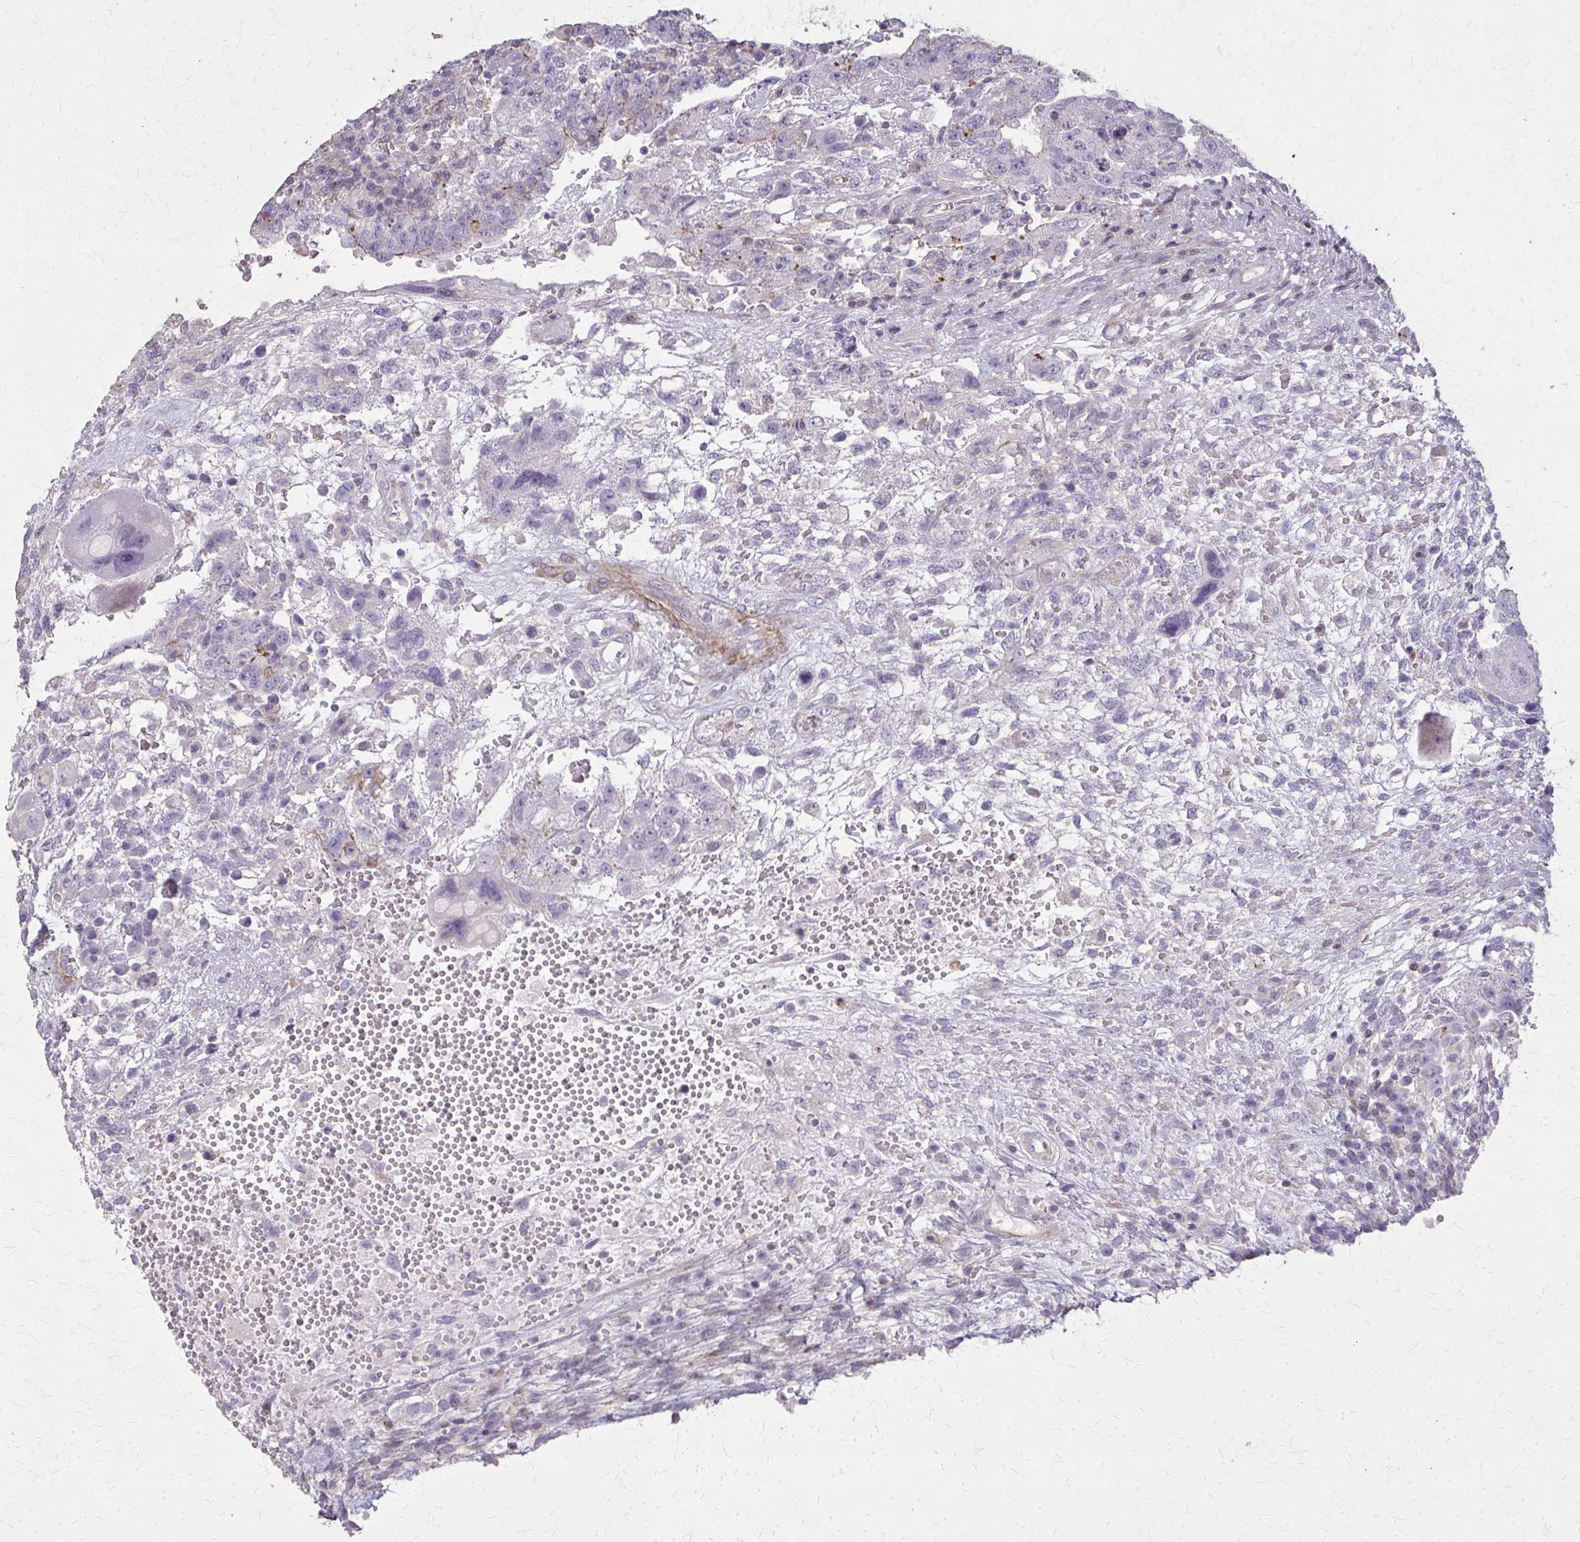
{"staining": {"intensity": "moderate", "quantity": "<25%", "location": "cytoplasmic/membranous"}, "tissue": "testis cancer", "cell_type": "Tumor cells", "image_type": "cancer", "snomed": [{"axis": "morphology", "description": "Carcinoma, Embryonal, NOS"}, {"axis": "topography", "description": "Testis"}], "caption": "The histopathology image reveals a brown stain indicating the presence of a protein in the cytoplasmic/membranous of tumor cells in testis embryonal carcinoma. The staining was performed using DAB (3,3'-diaminobenzidine) to visualize the protein expression in brown, while the nuclei were stained in blue with hematoxylin (Magnification: 20x).", "gene": "TENM4", "patient": {"sex": "male", "age": 26}}